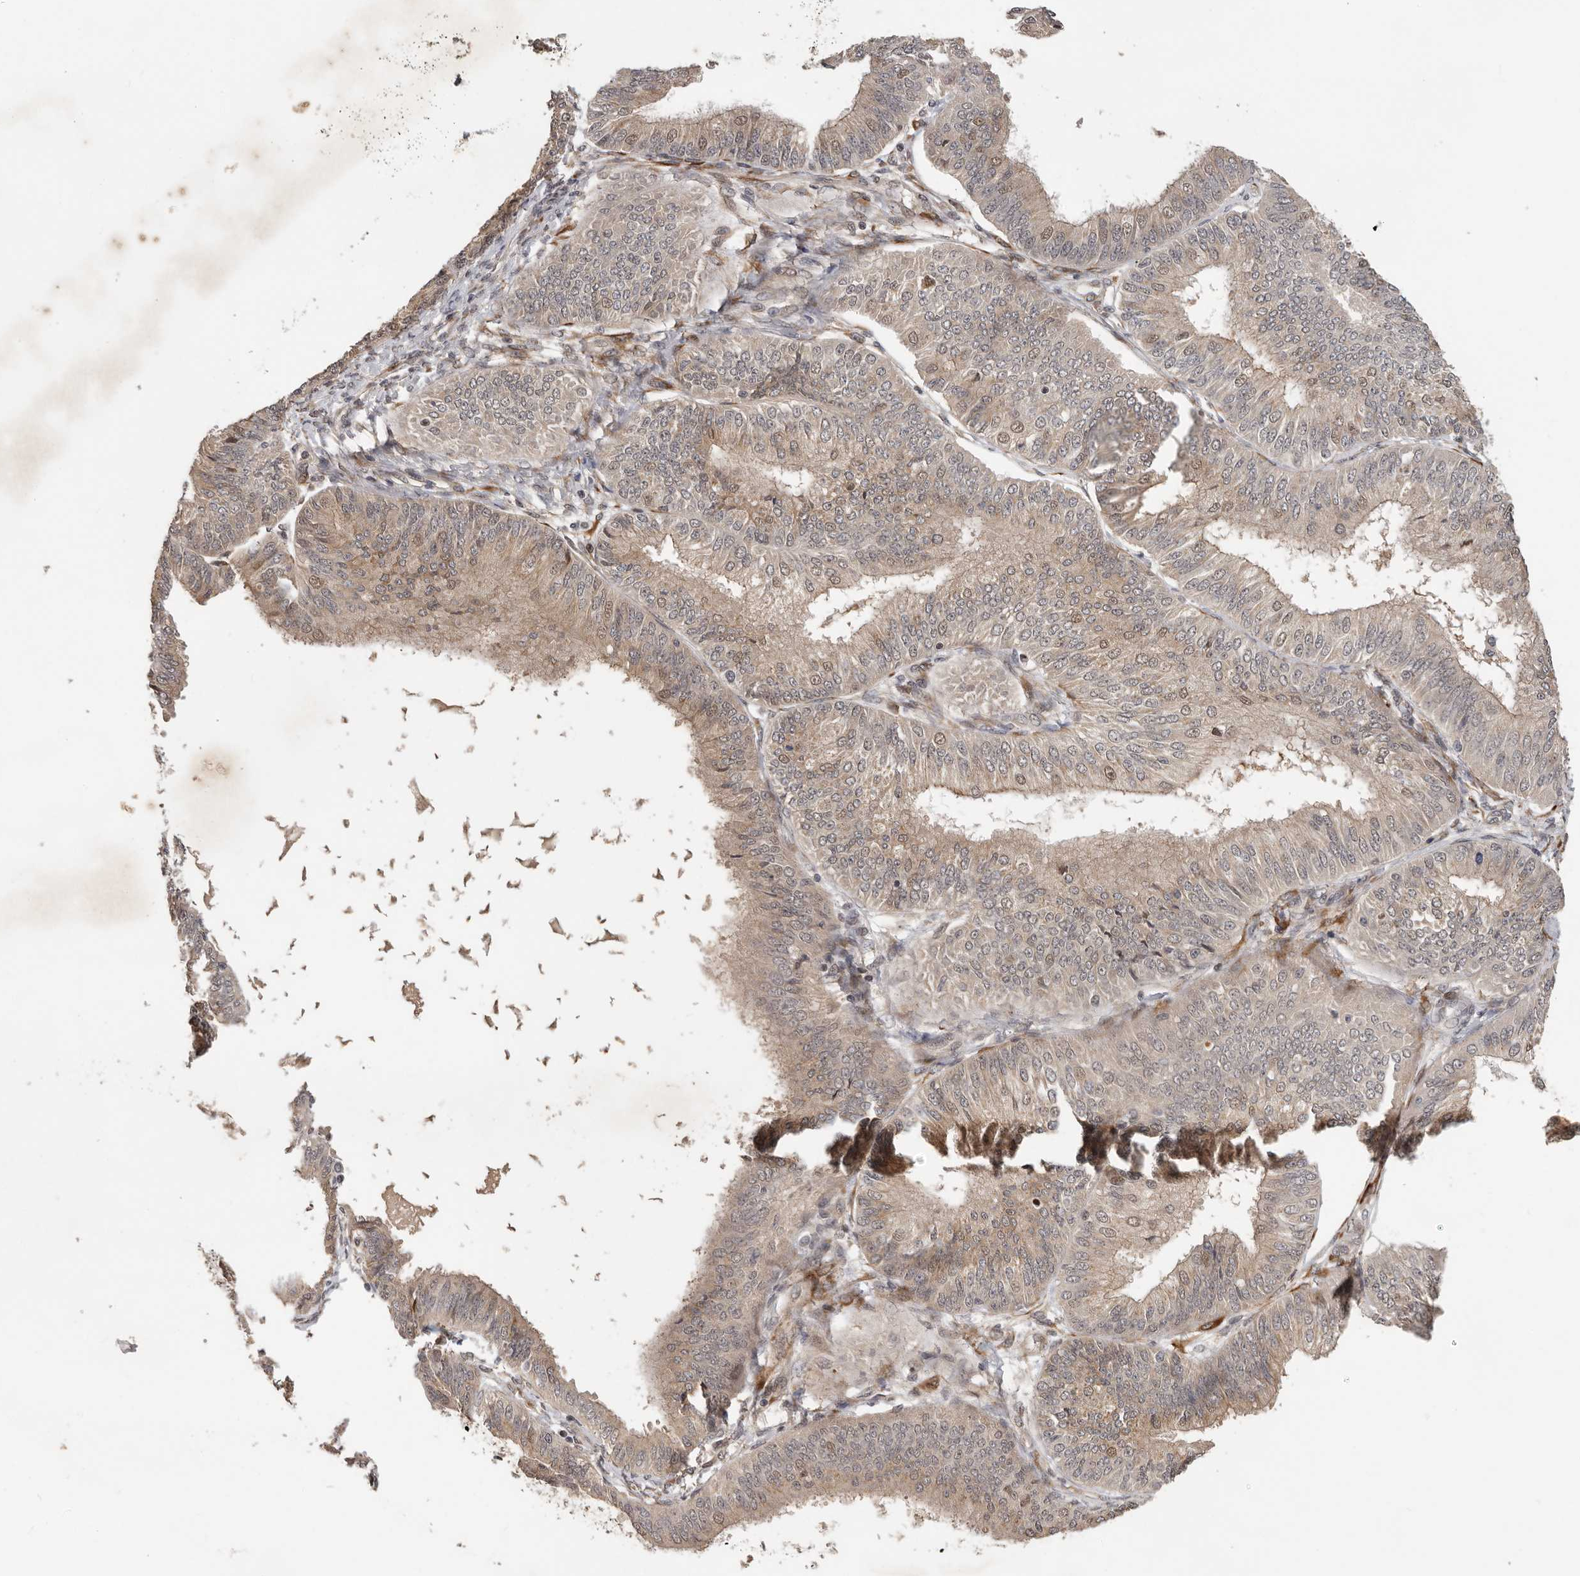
{"staining": {"intensity": "weak", "quantity": ">75%", "location": "cytoplasmic/membranous,nuclear"}, "tissue": "endometrial cancer", "cell_type": "Tumor cells", "image_type": "cancer", "snomed": [{"axis": "morphology", "description": "Adenocarcinoma, NOS"}, {"axis": "topography", "description": "Endometrium"}], "caption": "Weak cytoplasmic/membranous and nuclear expression is present in about >75% of tumor cells in endometrial cancer (adenocarcinoma).", "gene": "HENMT1", "patient": {"sex": "female", "age": 58}}